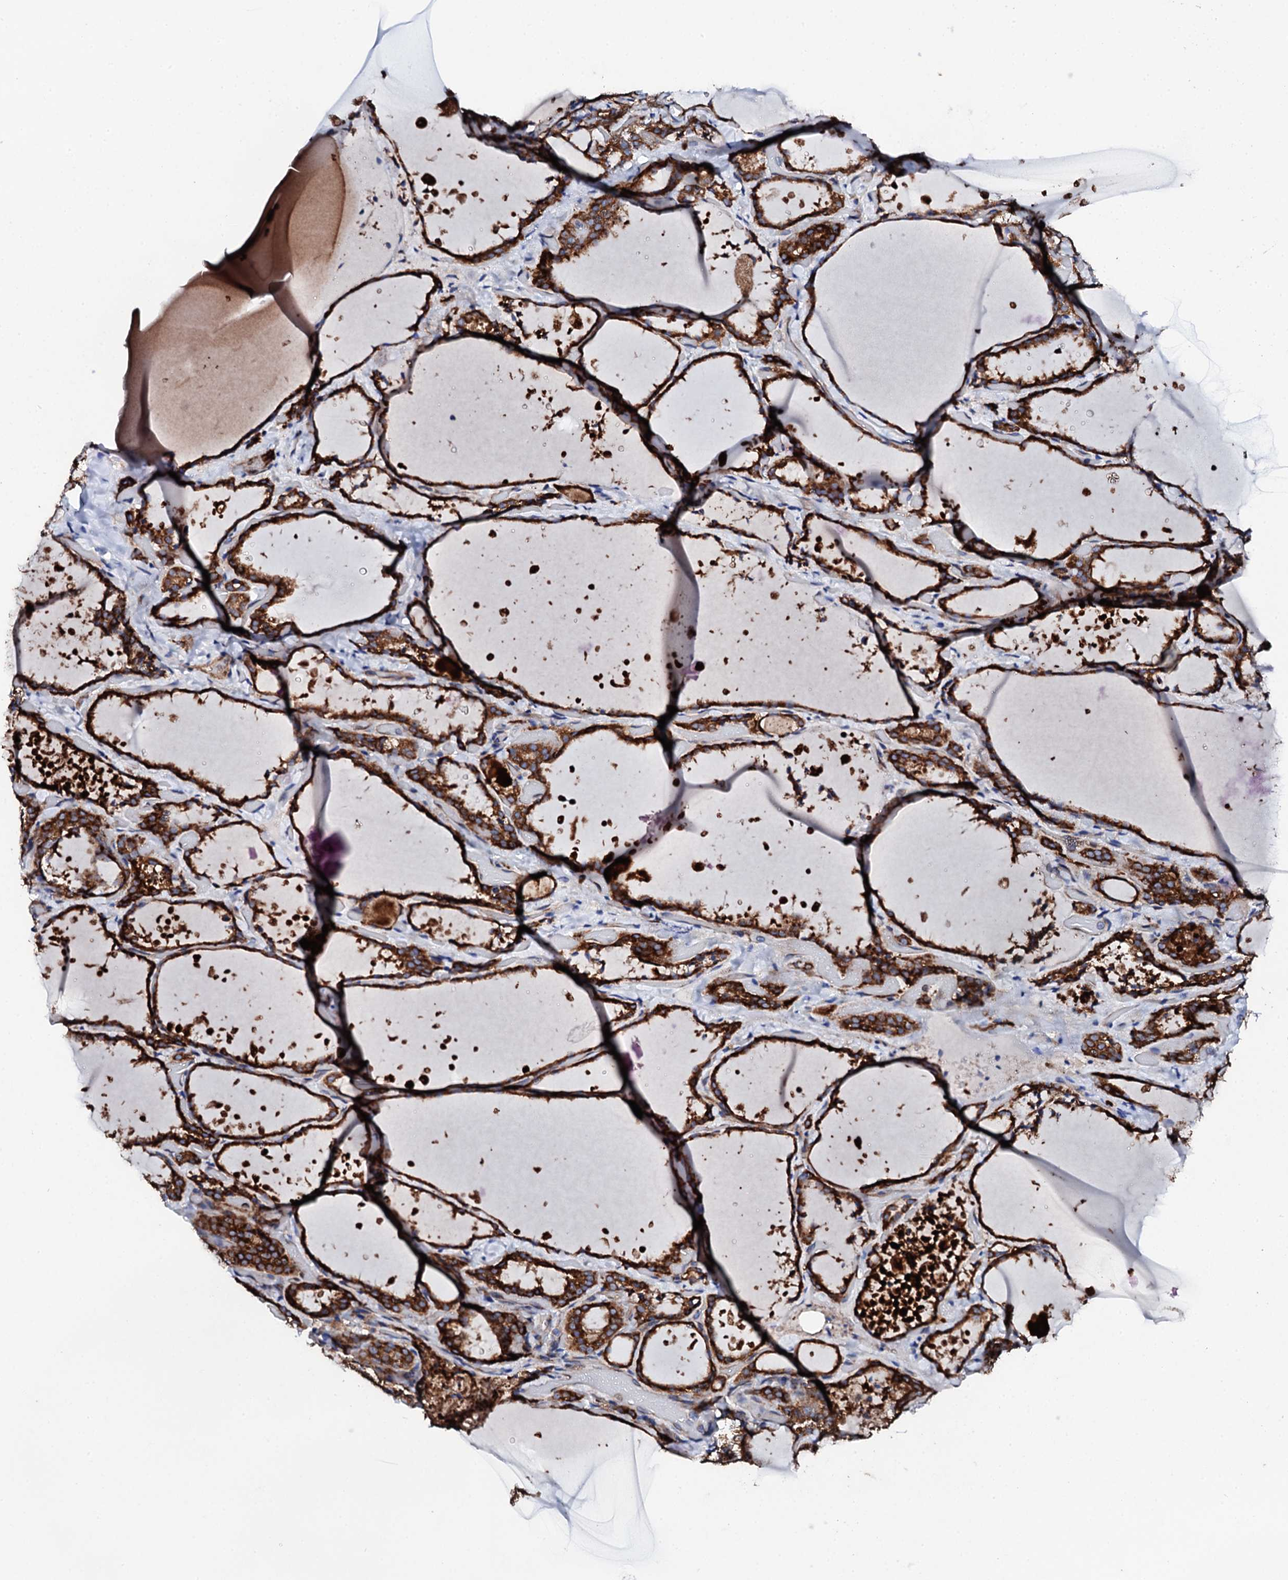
{"staining": {"intensity": "strong", "quantity": ">75%", "location": "cytoplasmic/membranous"}, "tissue": "thyroid gland", "cell_type": "Glandular cells", "image_type": "normal", "snomed": [{"axis": "morphology", "description": "Normal tissue, NOS"}, {"axis": "topography", "description": "Thyroid gland"}], "caption": "Protein expression analysis of normal human thyroid gland reveals strong cytoplasmic/membranous expression in about >75% of glandular cells. (DAB IHC, brown staining for protein, blue staining for nuclei).", "gene": "LIPT2", "patient": {"sex": "female", "age": 44}}